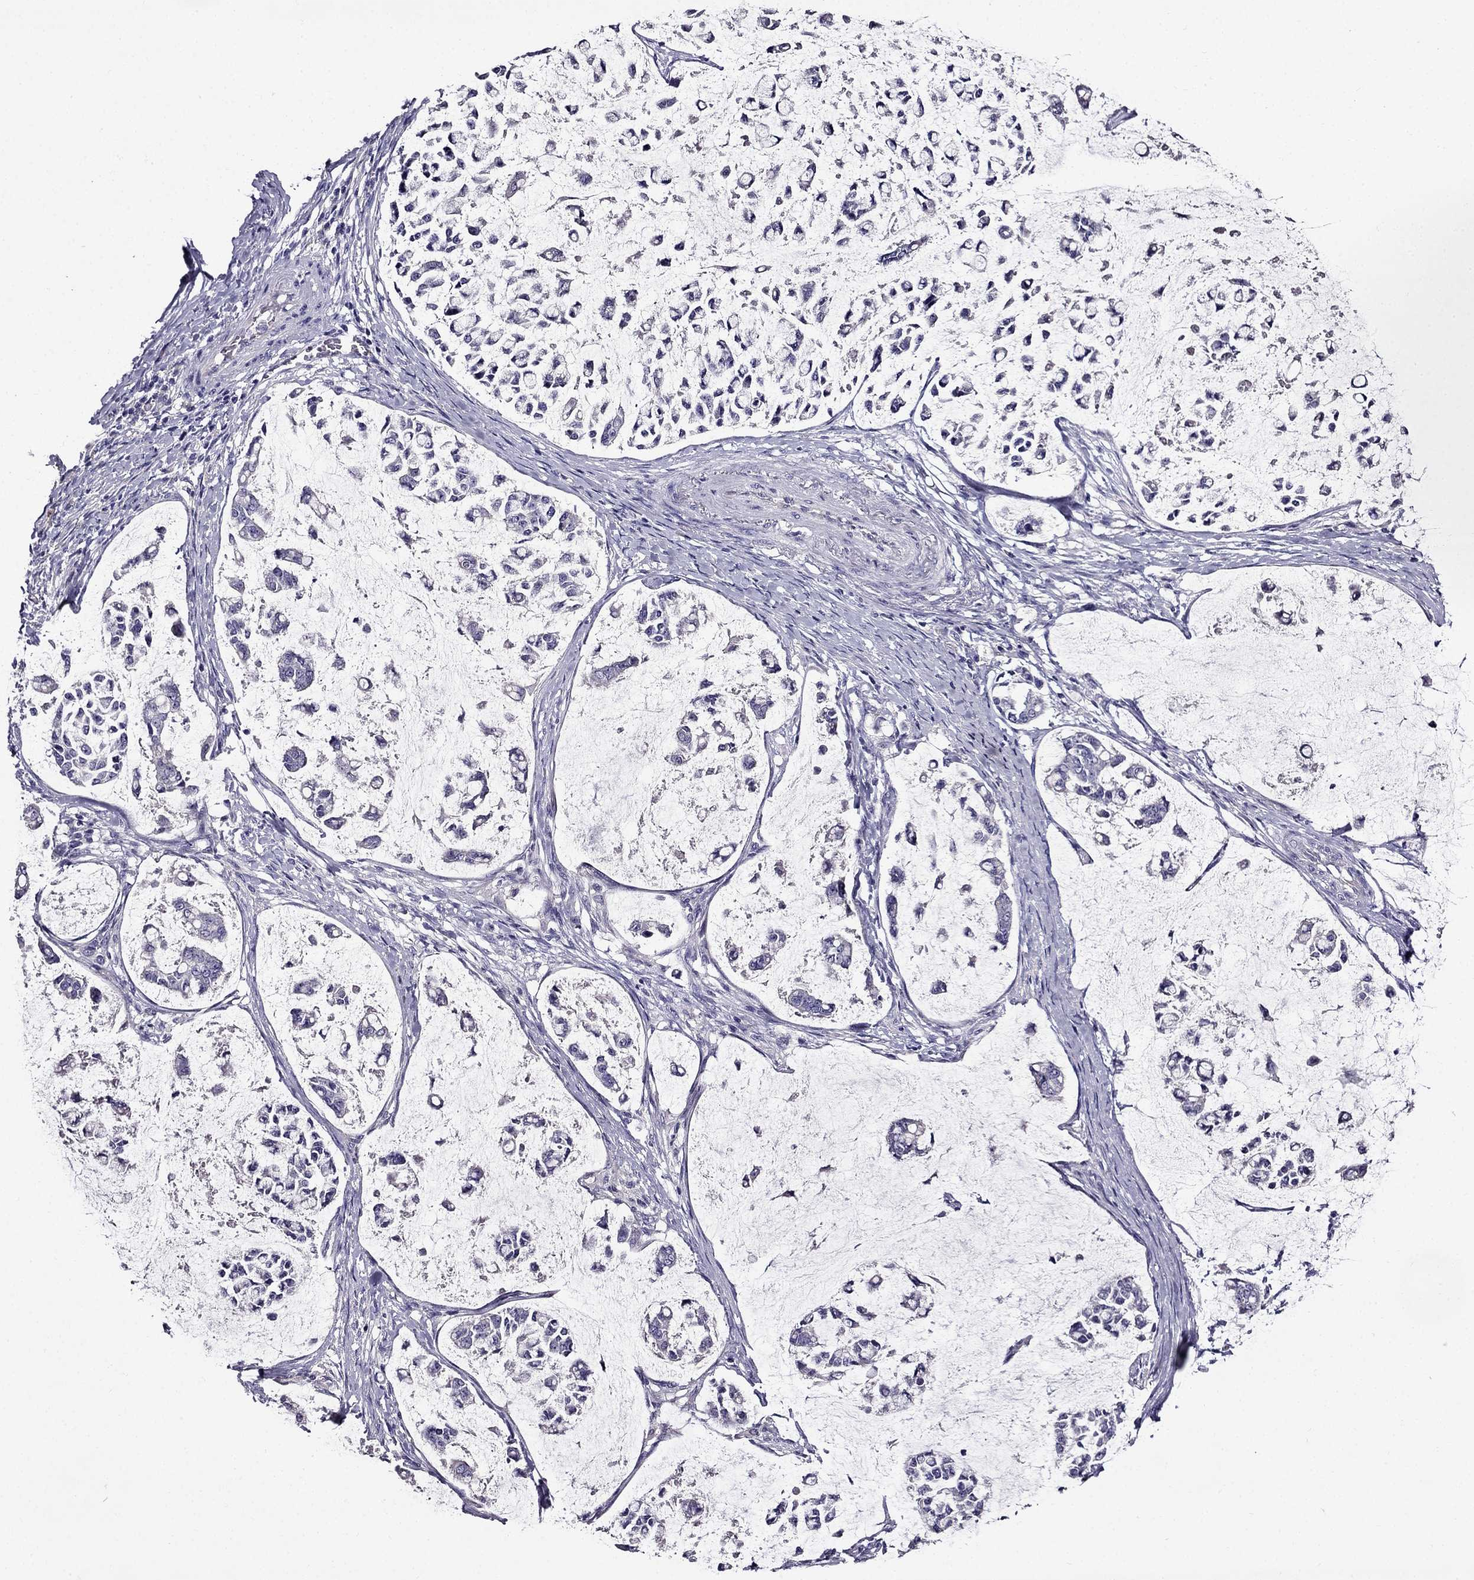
{"staining": {"intensity": "negative", "quantity": "none", "location": "none"}, "tissue": "stomach cancer", "cell_type": "Tumor cells", "image_type": "cancer", "snomed": [{"axis": "morphology", "description": "Adenocarcinoma, NOS"}, {"axis": "topography", "description": "Stomach"}], "caption": "High power microscopy image of an immunohistochemistry image of stomach cancer (adenocarcinoma), revealing no significant staining in tumor cells. (DAB immunohistochemistry (IHC) visualized using brightfield microscopy, high magnification).", "gene": "TMEM266", "patient": {"sex": "male", "age": 82}}